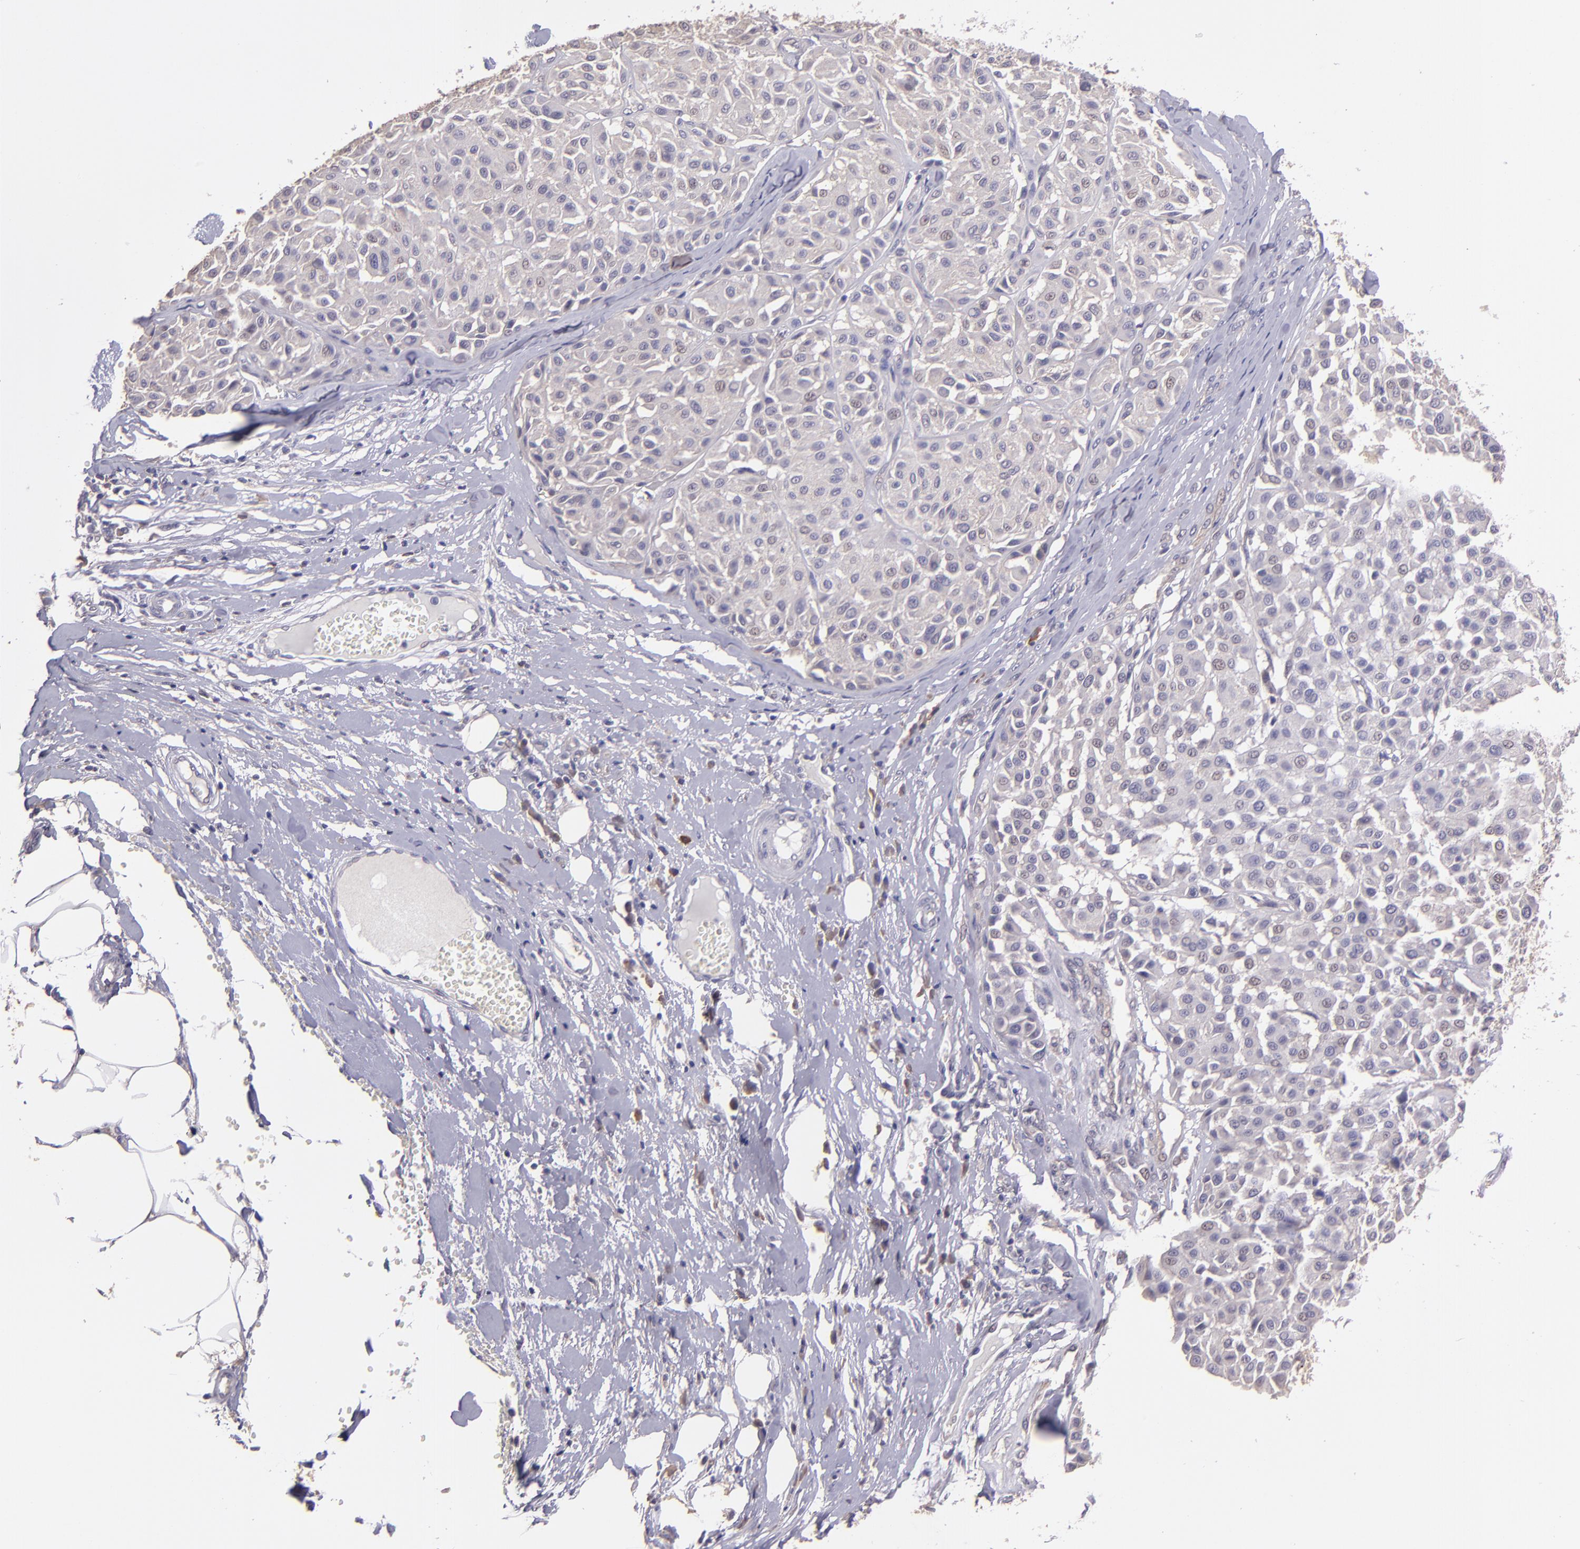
{"staining": {"intensity": "negative", "quantity": "none", "location": "none"}, "tissue": "melanoma", "cell_type": "Tumor cells", "image_type": "cancer", "snomed": [{"axis": "morphology", "description": "Malignant melanoma, Metastatic site"}, {"axis": "topography", "description": "Soft tissue"}], "caption": "Histopathology image shows no protein staining in tumor cells of melanoma tissue.", "gene": "PAPPA", "patient": {"sex": "male", "age": 41}}